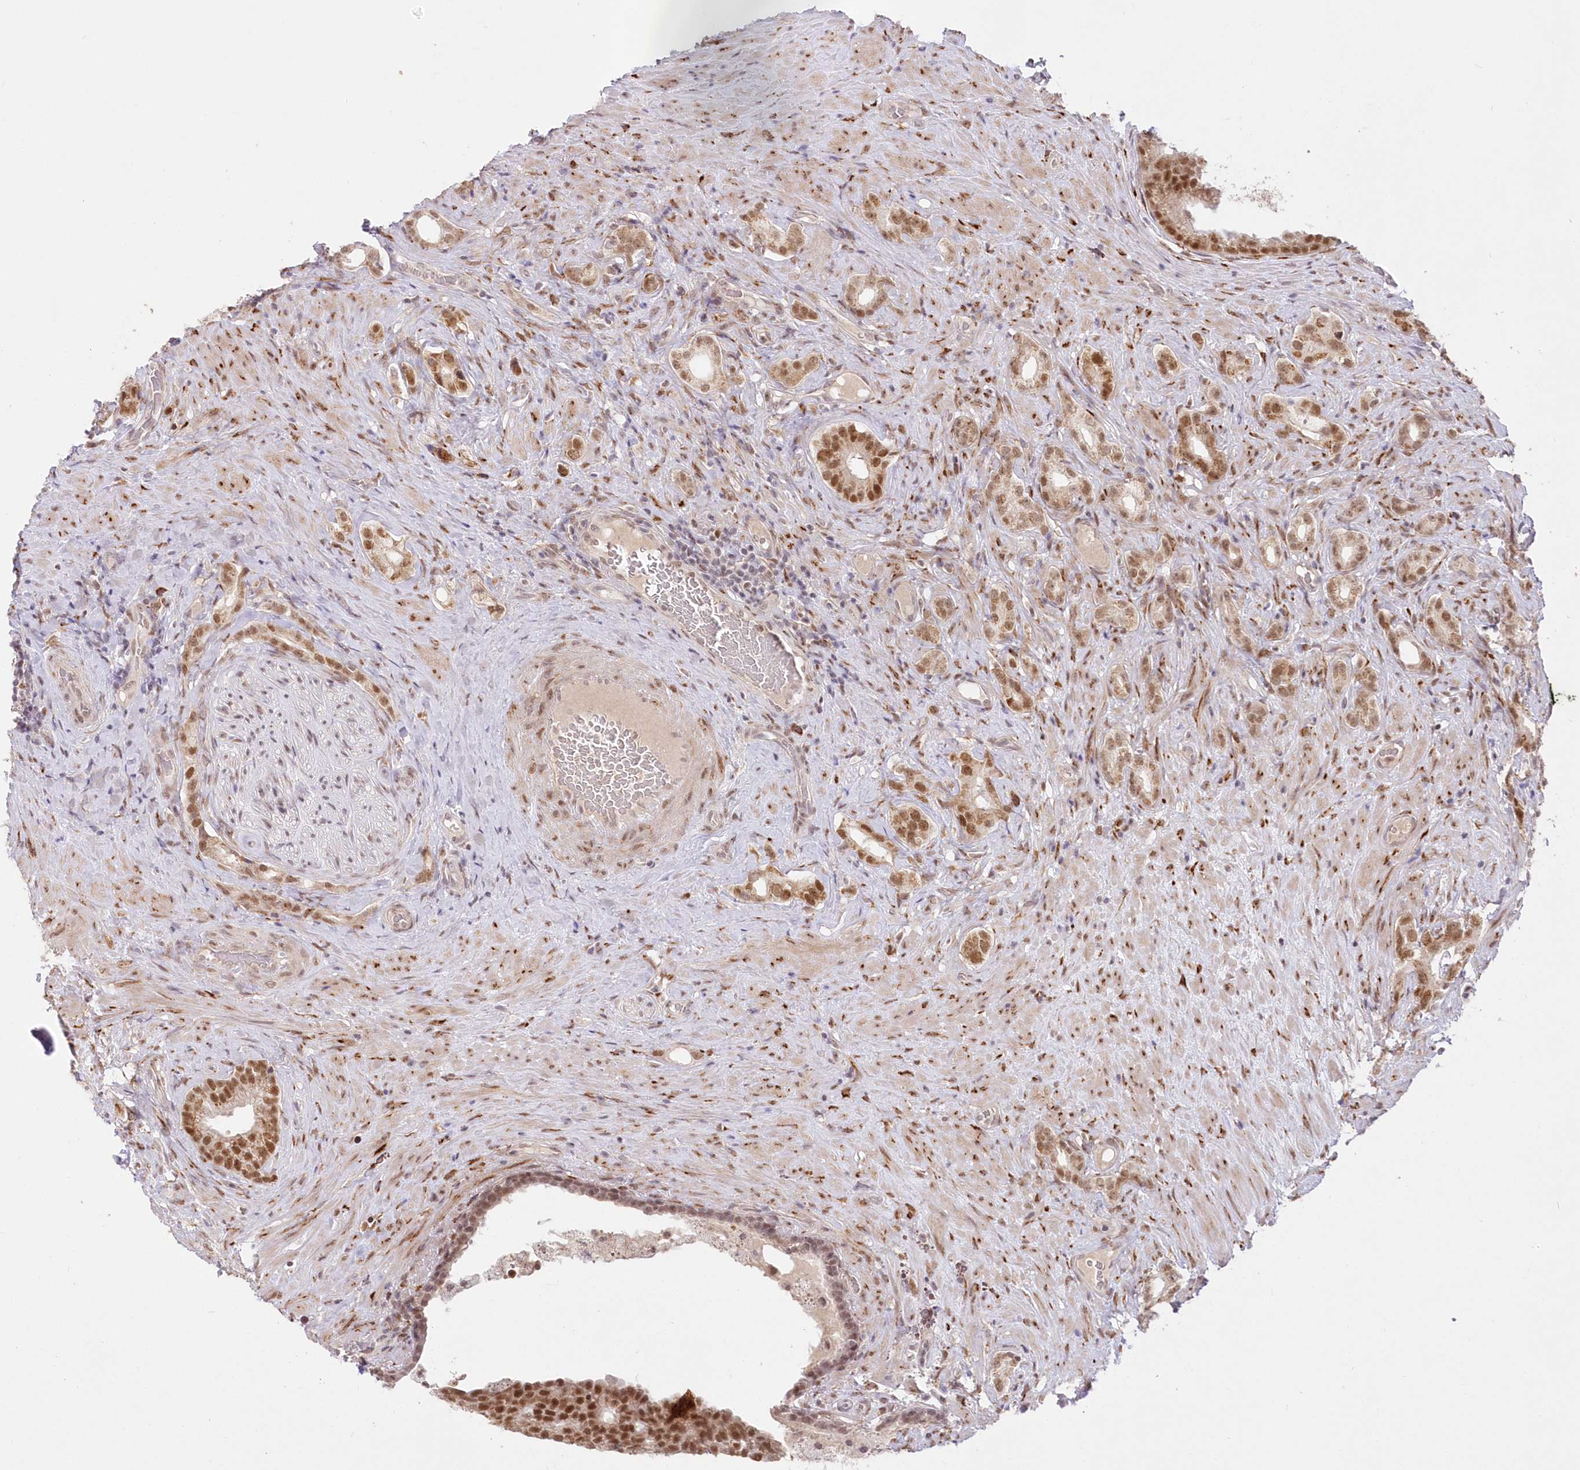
{"staining": {"intensity": "strong", "quantity": "25%-75%", "location": "nuclear"}, "tissue": "prostate cancer", "cell_type": "Tumor cells", "image_type": "cancer", "snomed": [{"axis": "morphology", "description": "Adenocarcinoma, Low grade"}, {"axis": "topography", "description": "Prostate"}], "caption": "Protein staining of low-grade adenocarcinoma (prostate) tissue shows strong nuclear expression in about 25%-75% of tumor cells.", "gene": "LDB1", "patient": {"sex": "male", "age": 71}}